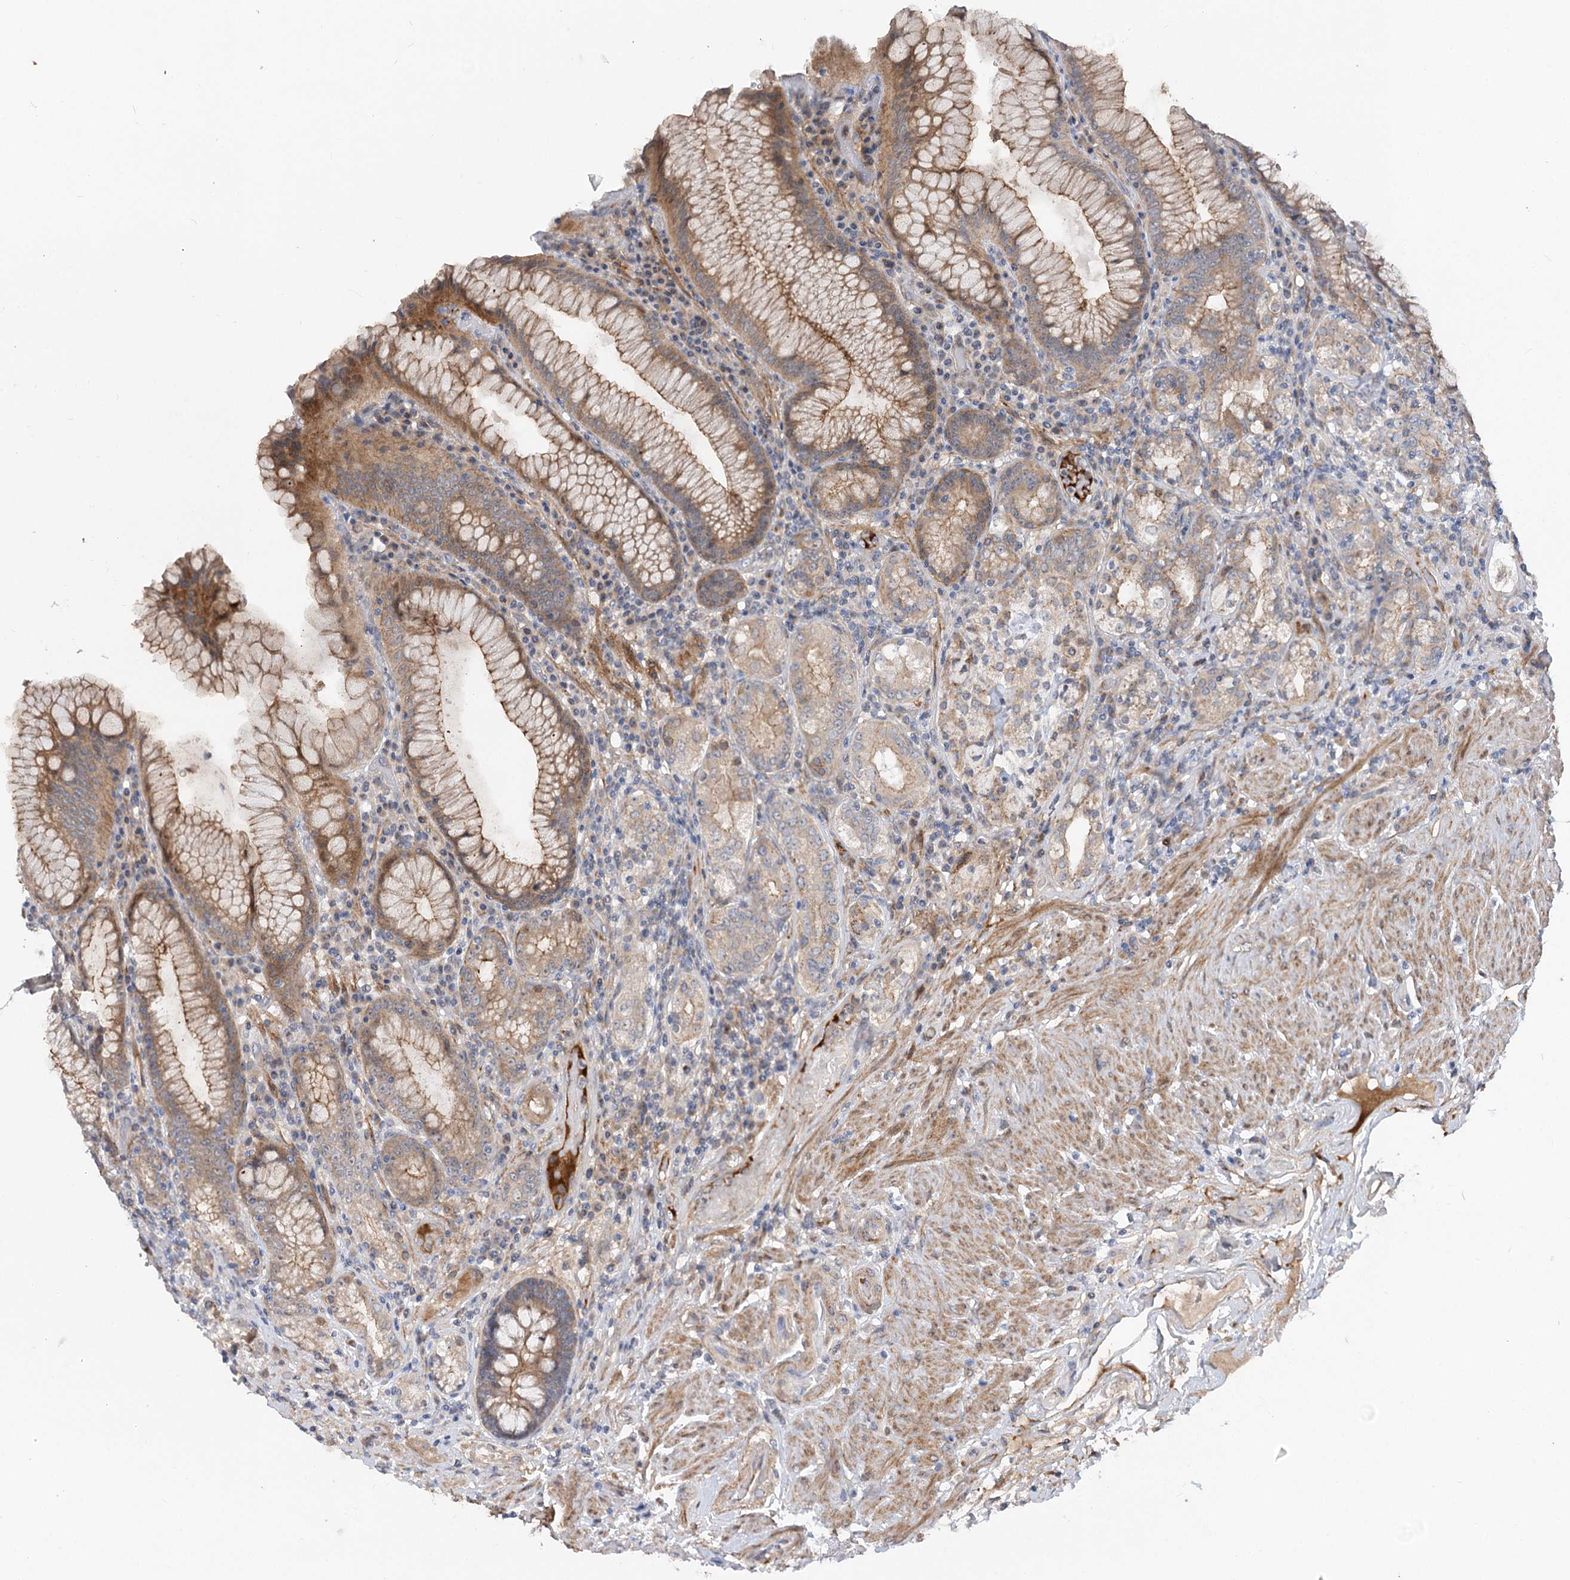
{"staining": {"intensity": "moderate", "quantity": ">75%", "location": "cytoplasmic/membranous"}, "tissue": "stomach", "cell_type": "Glandular cells", "image_type": "normal", "snomed": [{"axis": "morphology", "description": "Normal tissue, NOS"}, {"axis": "topography", "description": "Stomach, upper"}, {"axis": "topography", "description": "Stomach, lower"}], "caption": "Immunohistochemistry of benign stomach shows medium levels of moderate cytoplasmic/membranous staining in approximately >75% of glandular cells. (IHC, brightfield microscopy, high magnification).", "gene": "FGF19", "patient": {"sex": "female", "age": 76}}